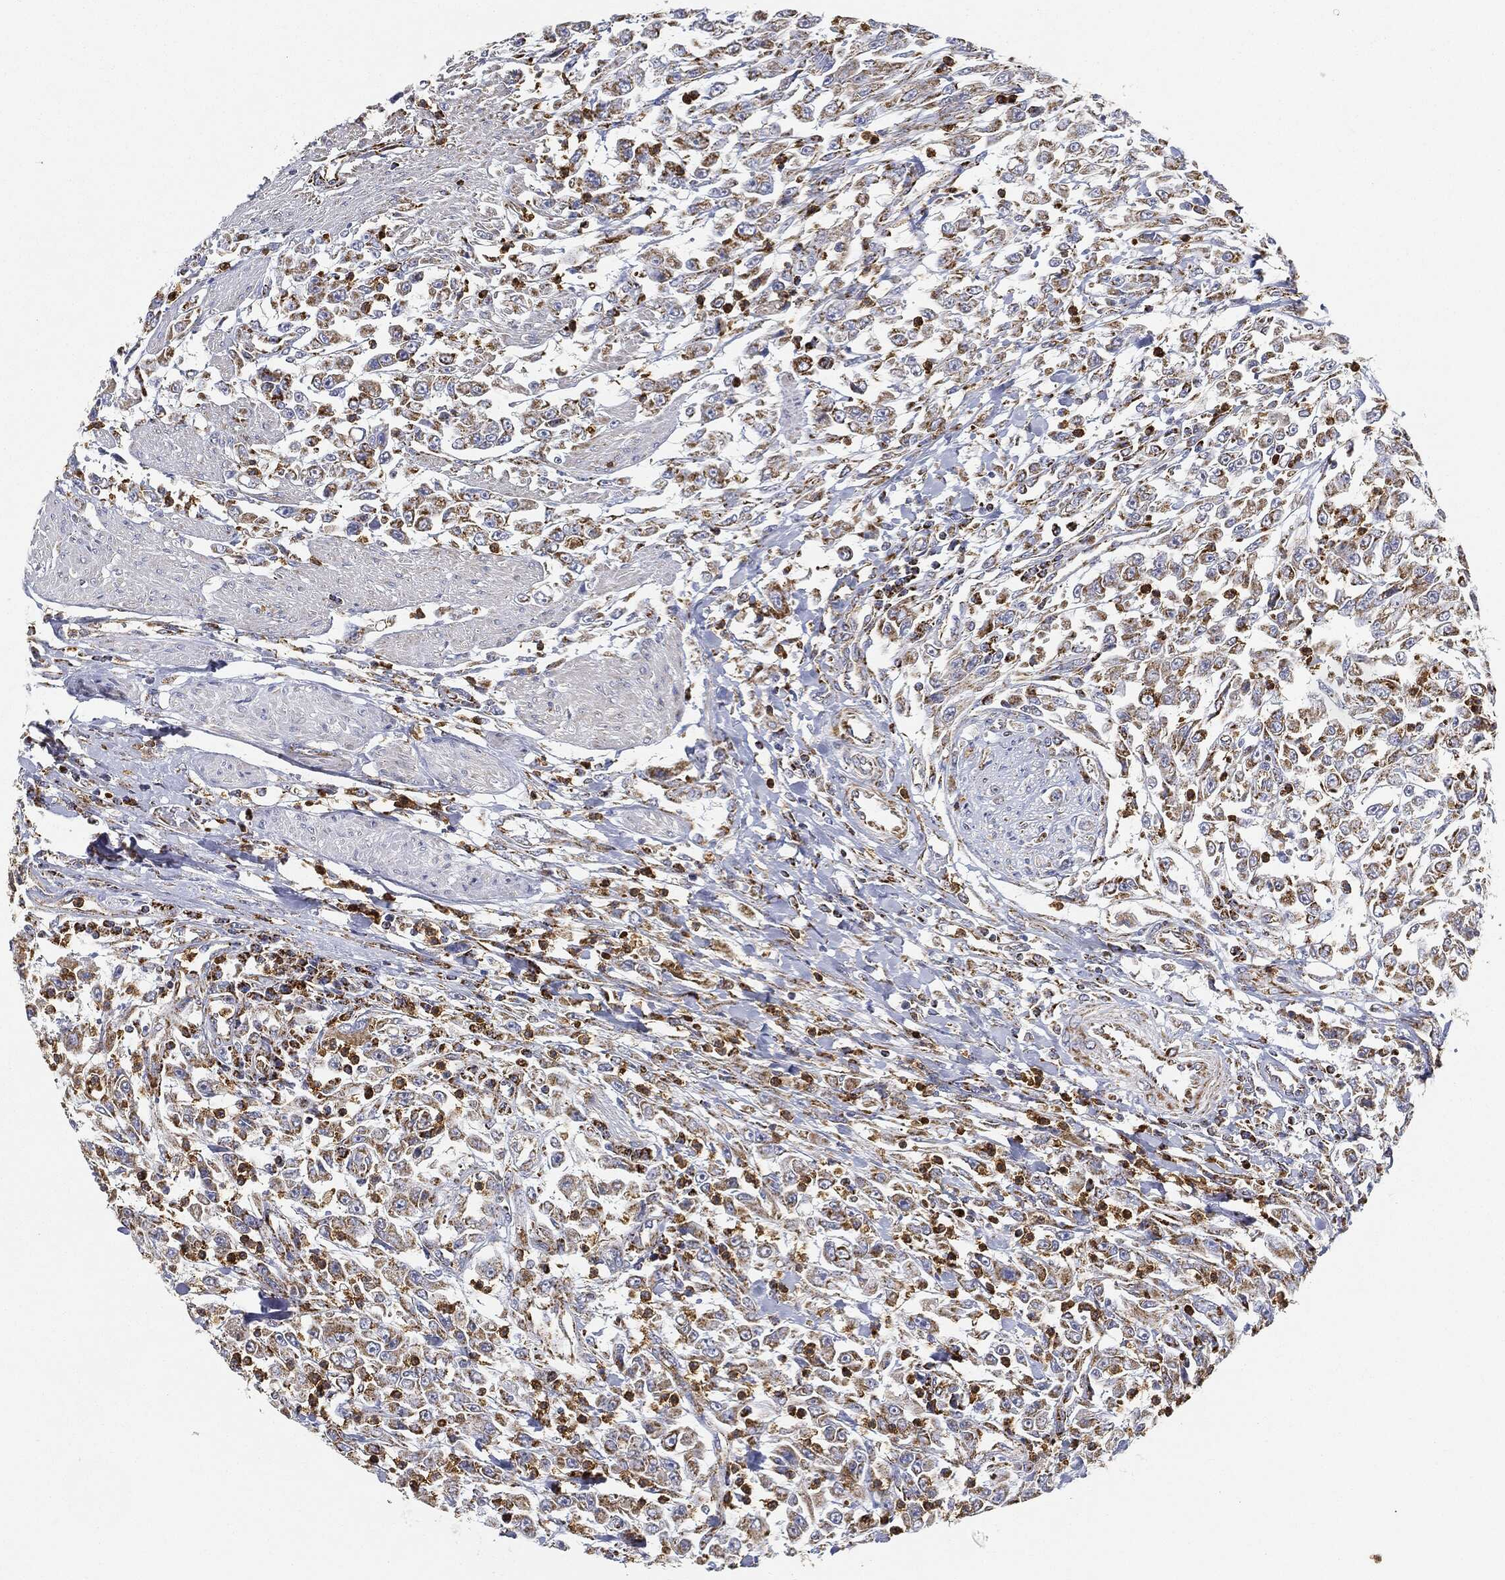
{"staining": {"intensity": "strong", "quantity": ">75%", "location": "cytoplasmic/membranous"}, "tissue": "urothelial cancer", "cell_type": "Tumor cells", "image_type": "cancer", "snomed": [{"axis": "morphology", "description": "Urothelial carcinoma, High grade"}, {"axis": "topography", "description": "Urinary bladder"}], "caption": "Brown immunohistochemical staining in high-grade urothelial carcinoma demonstrates strong cytoplasmic/membranous expression in approximately >75% of tumor cells. (Brightfield microscopy of DAB IHC at high magnification).", "gene": "CAPN15", "patient": {"sex": "male", "age": 46}}